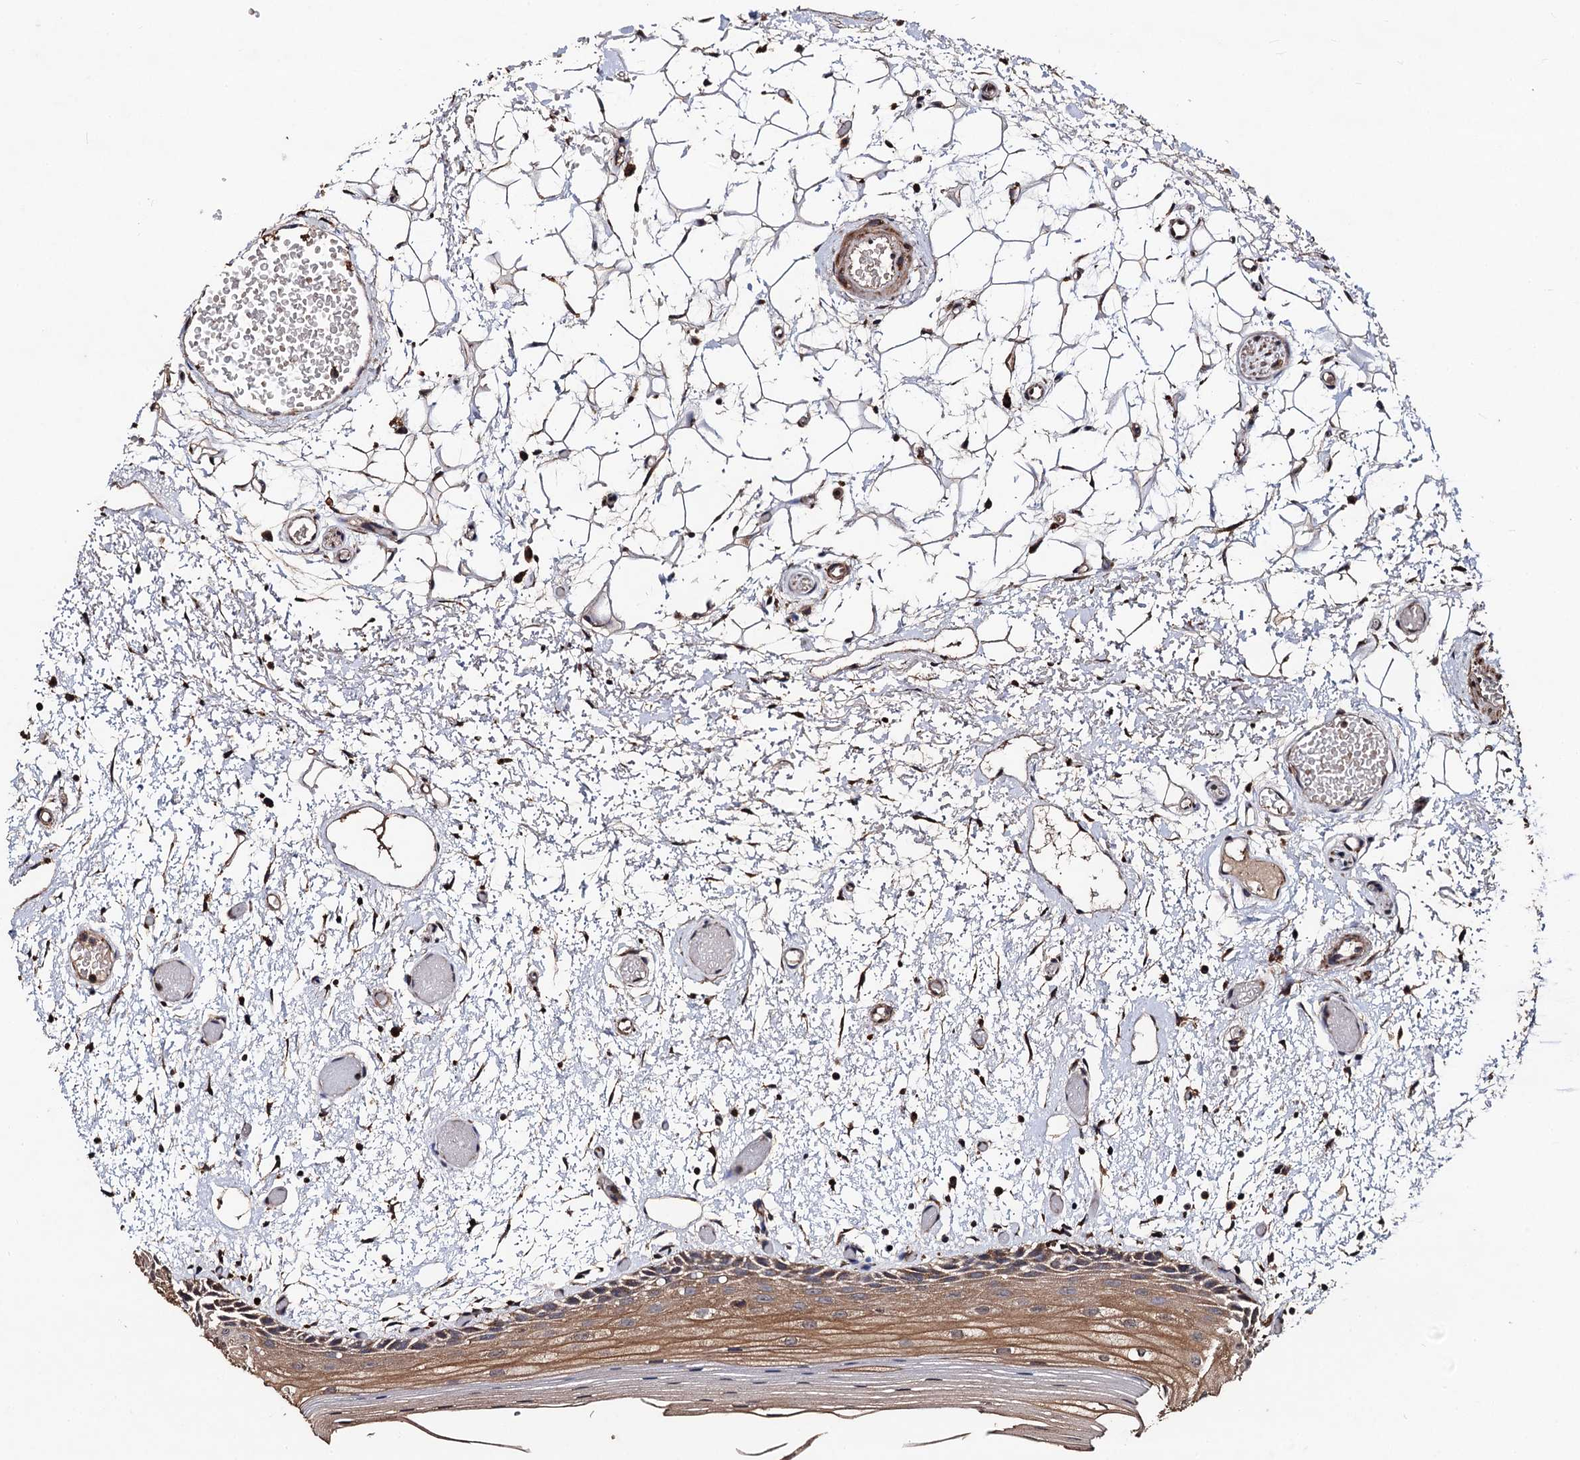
{"staining": {"intensity": "moderate", "quantity": ">75%", "location": "cytoplasmic/membranous"}, "tissue": "oral mucosa", "cell_type": "Squamous epithelial cells", "image_type": "normal", "snomed": [{"axis": "morphology", "description": "Normal tissue, NOS"}, {"axis": "topography", "description": "Oral tissue"}], "caption": "Oral mucosa stained for a protein shows moderate cytoplasmic/membranous positivity in squamous epithelial cells. Using DAB (brown) and hematoxylin (blue) stains, captured at high magnification using brightfield microscopy.", "gene": "PPTC7", "patient": {"sex": "male", "age": 52}}